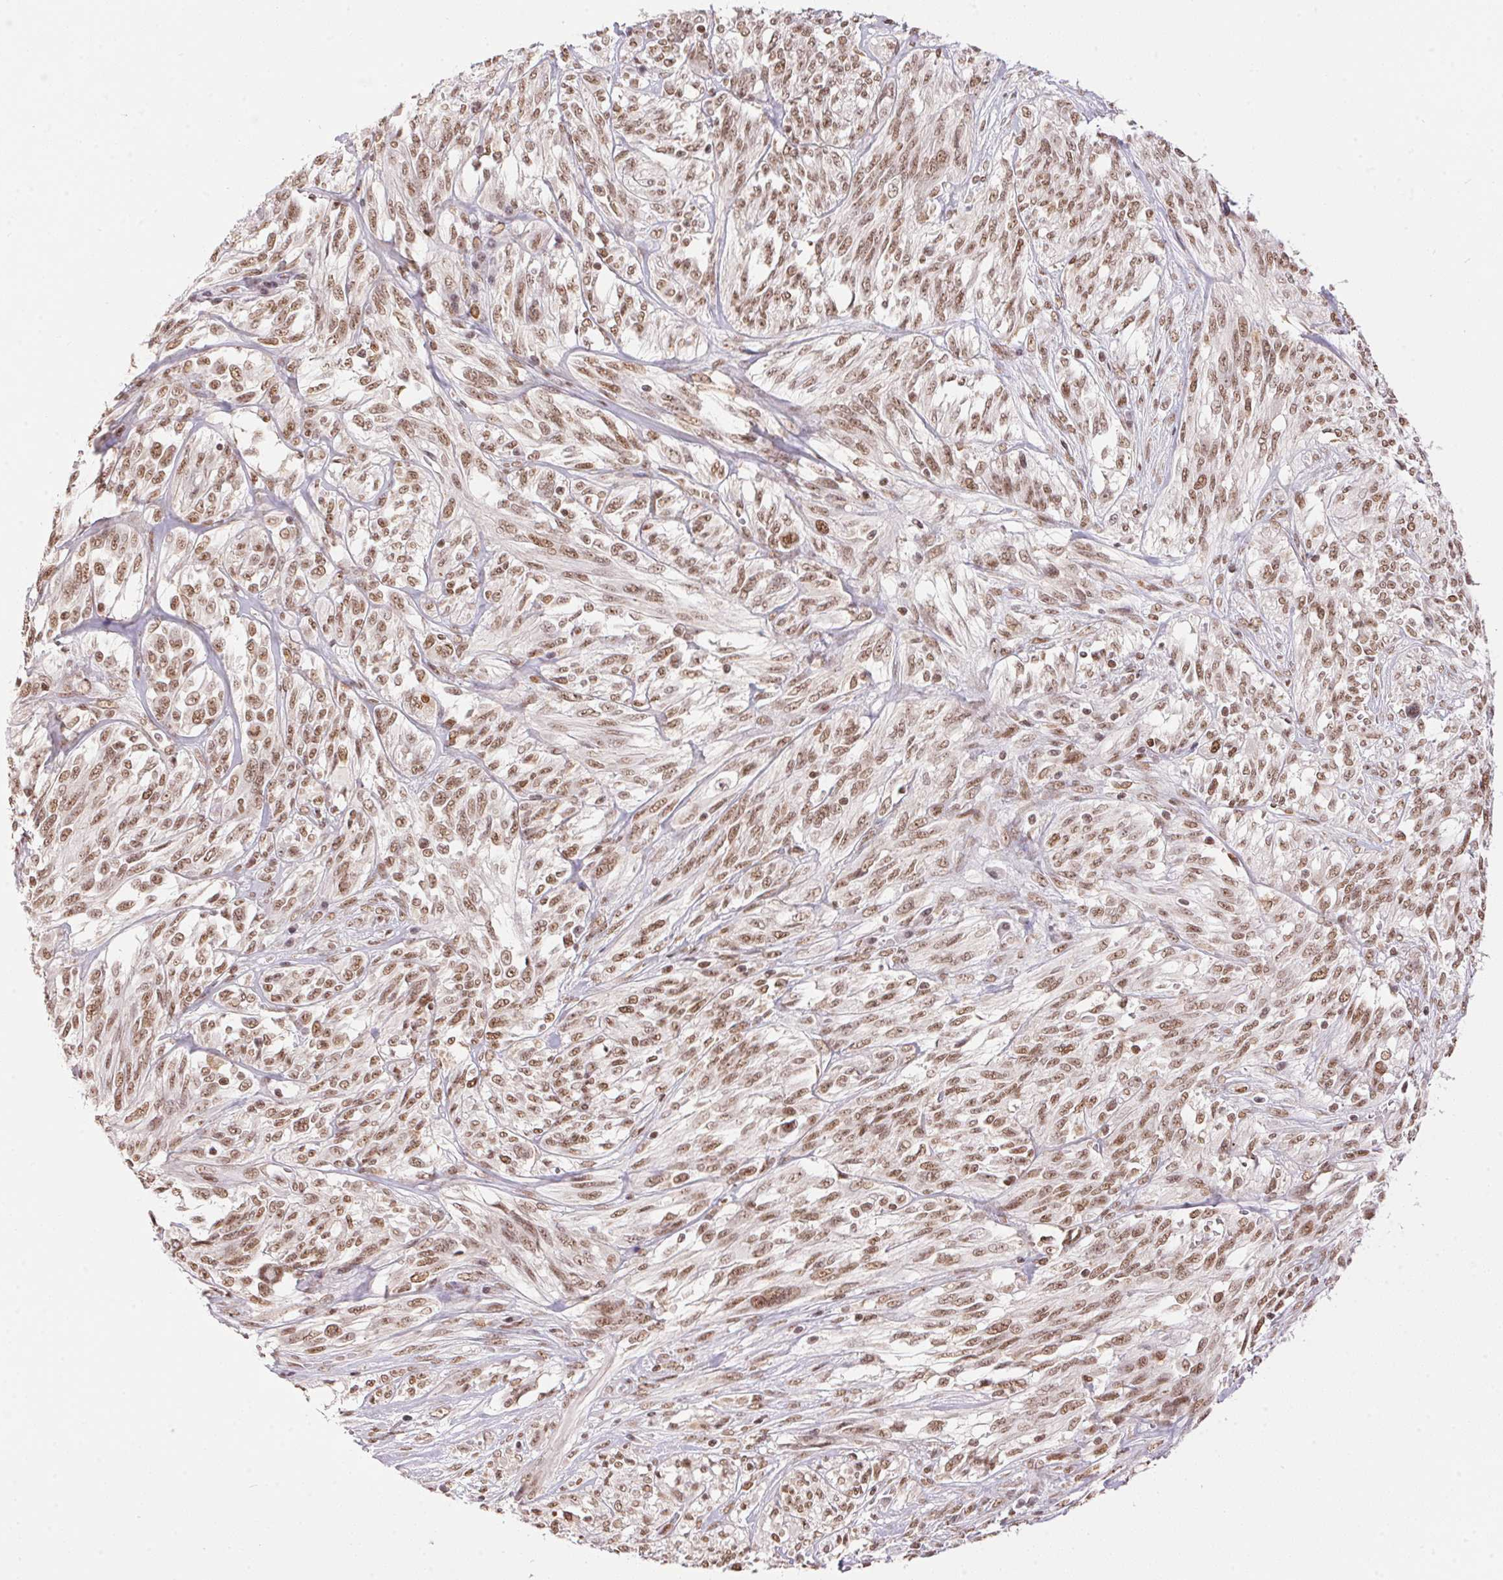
{"staining": {"intensity": "moderate", "quantity": ">75%", "location": "nuclear"}, "tissue": "melanoma", "cell_type": "Tumor cells", "image_type": "cancer", "snomed": [{"axis": "morphology", "description": "Malignant melanoma, NOS"}, {"axis": "topography", "description": "Skin"}], "caption": "A micrograph showing moderate nuclear staining in about >75% of tumor cells in melanoma, as visualized by brown immunohistochemical staining.", "gene": "NFE2L1", "patient": {"sex": "female", "age": 91}}